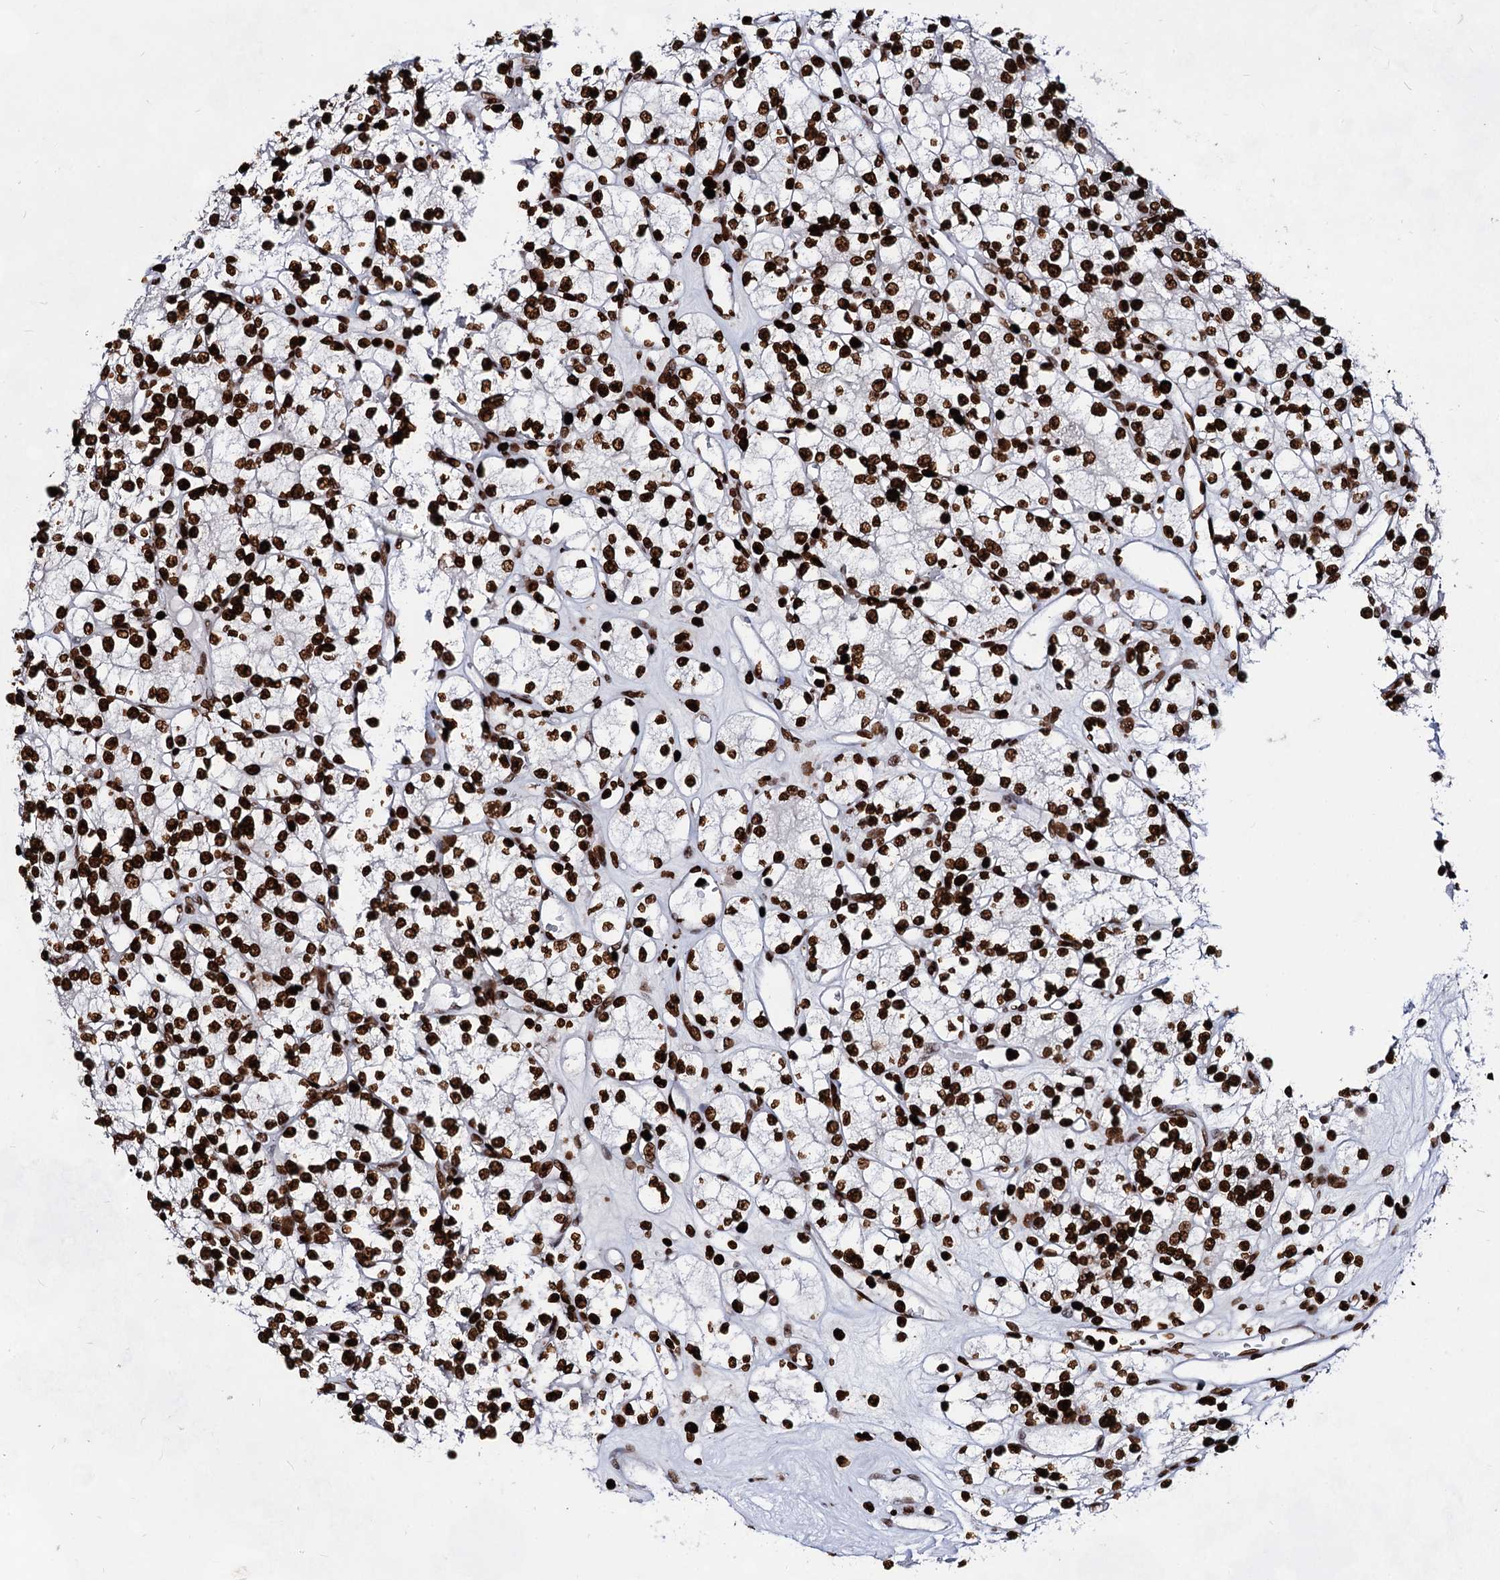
{"staining": {"intensity": "strong", "quantity": ">75%", "location": "nuclear"}, "tissue": "renal cancer", "cell_type": "Tumor cells", "image_type": "cancer", "snomed": [{"axis": "morphology", "description": "Adenocarcinoma, NOS"}, {"axis": "topography", "description": "Kidney"}], "caption": "This photomicrograph shows immunohistochemistry (IHC) staining of renal cancer, with high strong nuclear expression in about >75% of tumor cells.", "gene": "HMGB2", "patient": {"sex": "male", "age": 77}}